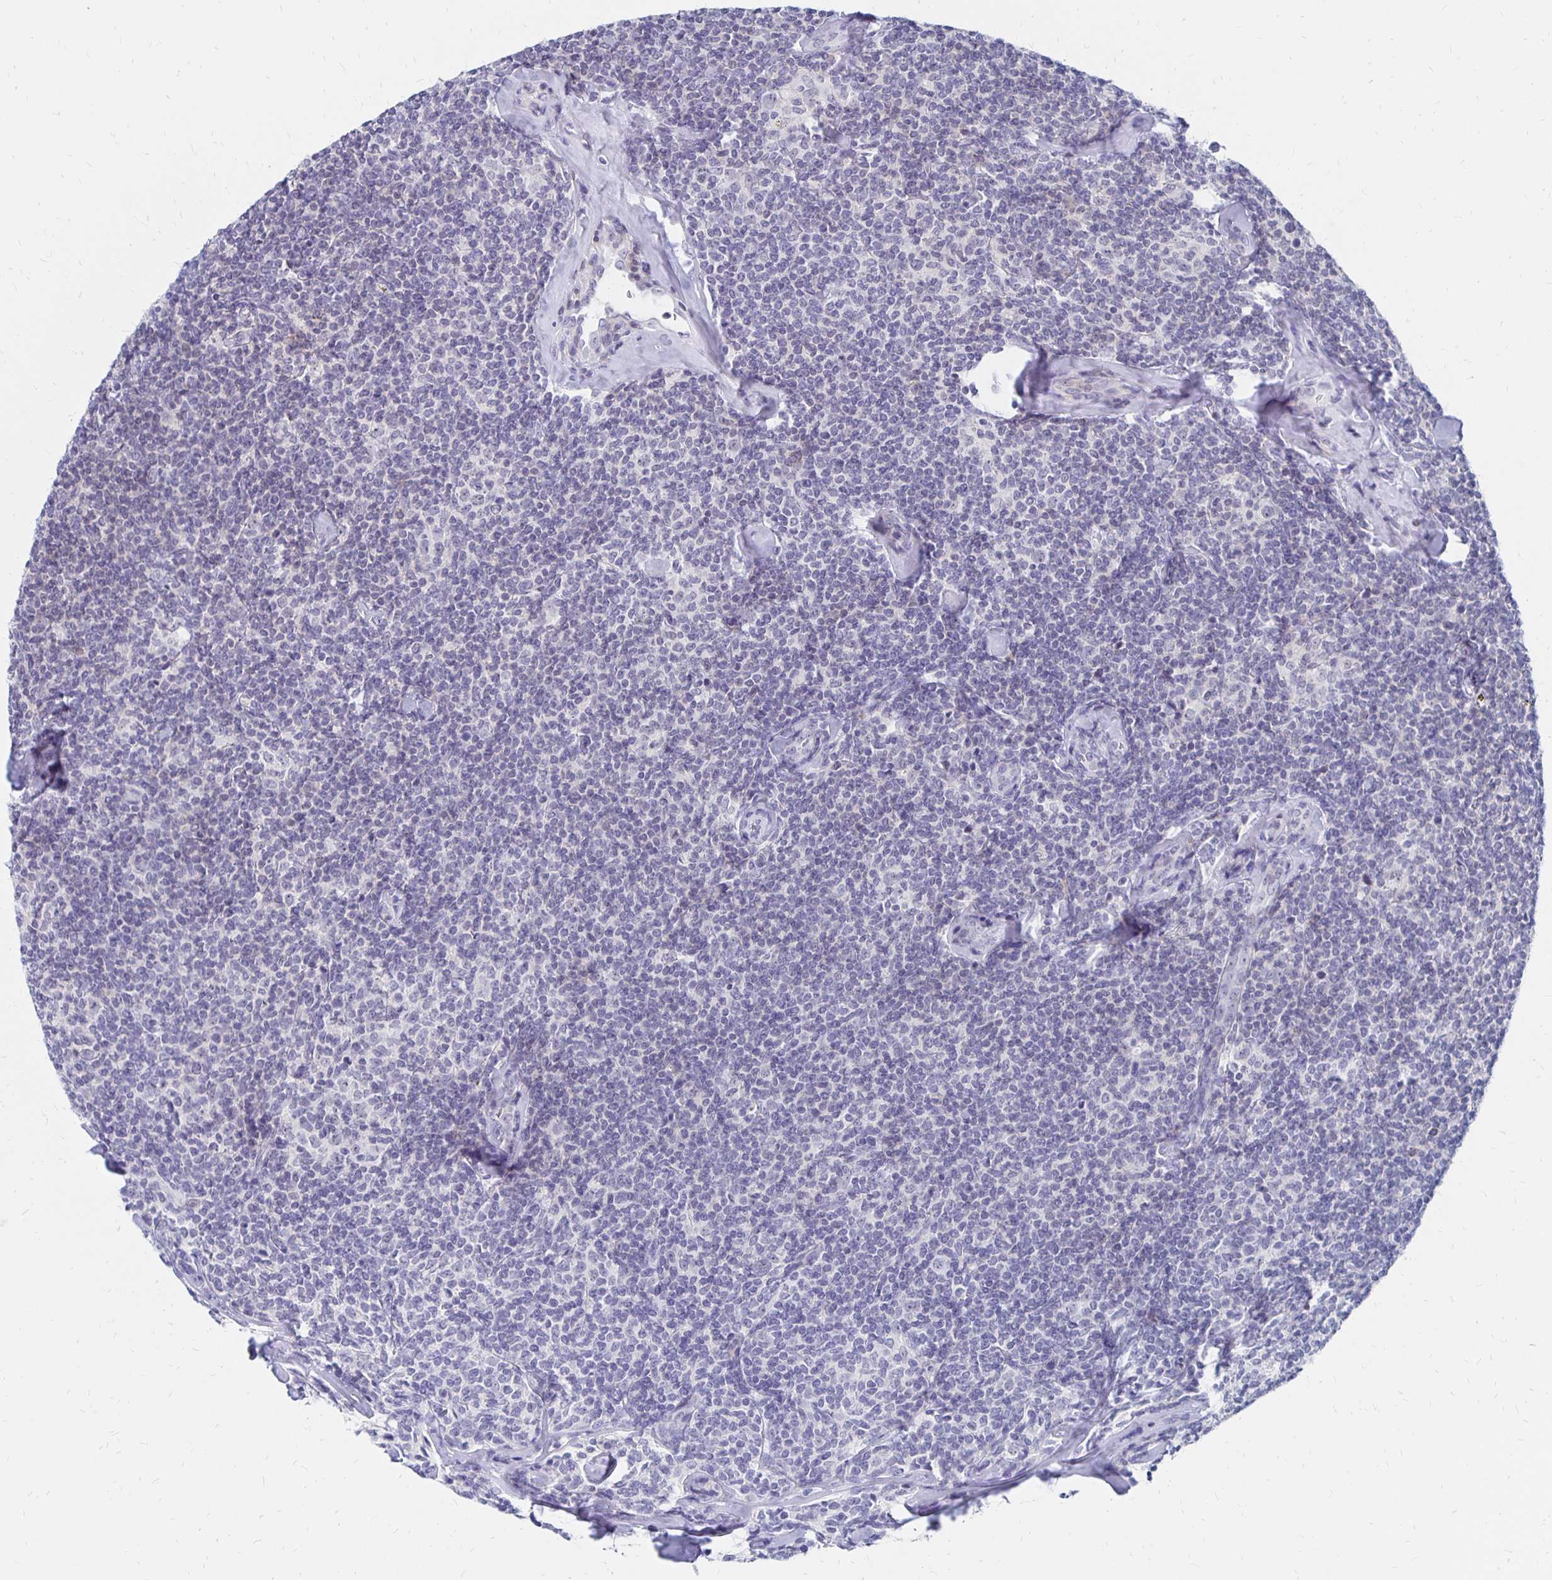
{"staining": {"intensity": "negative", "quantity": "none", "location": "none"}, "tissue": "lymphoma", "cell_type": "Tumor cells", "image_type": "cancer", "snomed": [{"axis": "morphology", "description": "Malignant lymphoma, non-Hodgkin's type, Low grade"}, {"axis": "topography", "description": "Lymph node"}], "caption": "Immunohistochemistry (IHC) image of low-grade malignant lymphoma, non-Hodgkin's type stained for a protein (brown), which exhibits no staining in tumor cells.", "gene": "SYT2", "patient": {"sex": "female", "age": 56}}